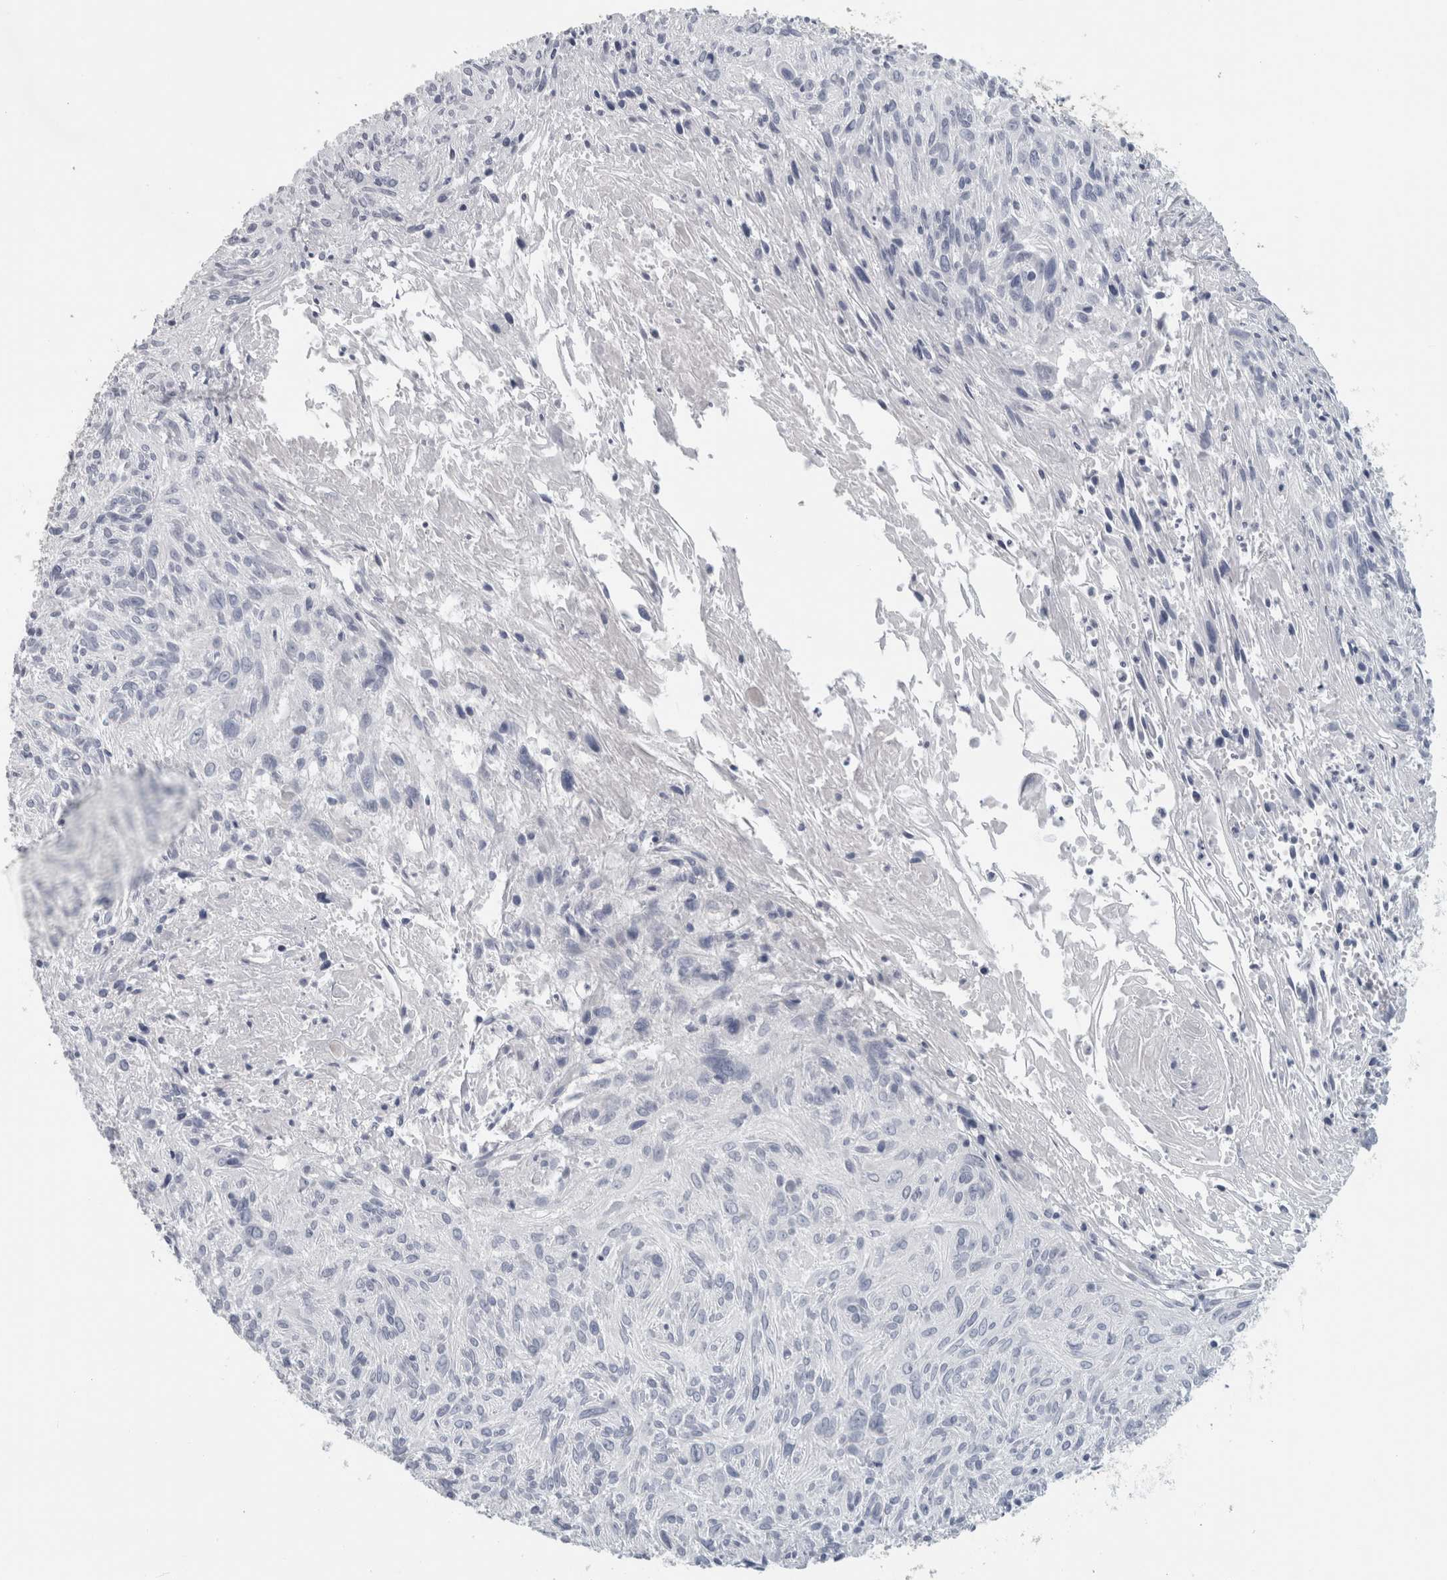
{"staining": {"intensity": "negative", "quantity": "none", "location": "none"}, "tissue": "cervical cancer", "cell_type": "Tumor cells", "image_type": "cancer", "snomed": [{"axis": "morphology", "description": "Squamous cell carcinoma, NOS"}, {"axis": "topography", "description": "Cervix"}], "caption": "Cervical squamous cell carcinoma was stained to show a protein in brown. There is no significant expression in tumor cells.", "gene": "SLC28A3", "patient": {"sex": "female", "age": 51}}